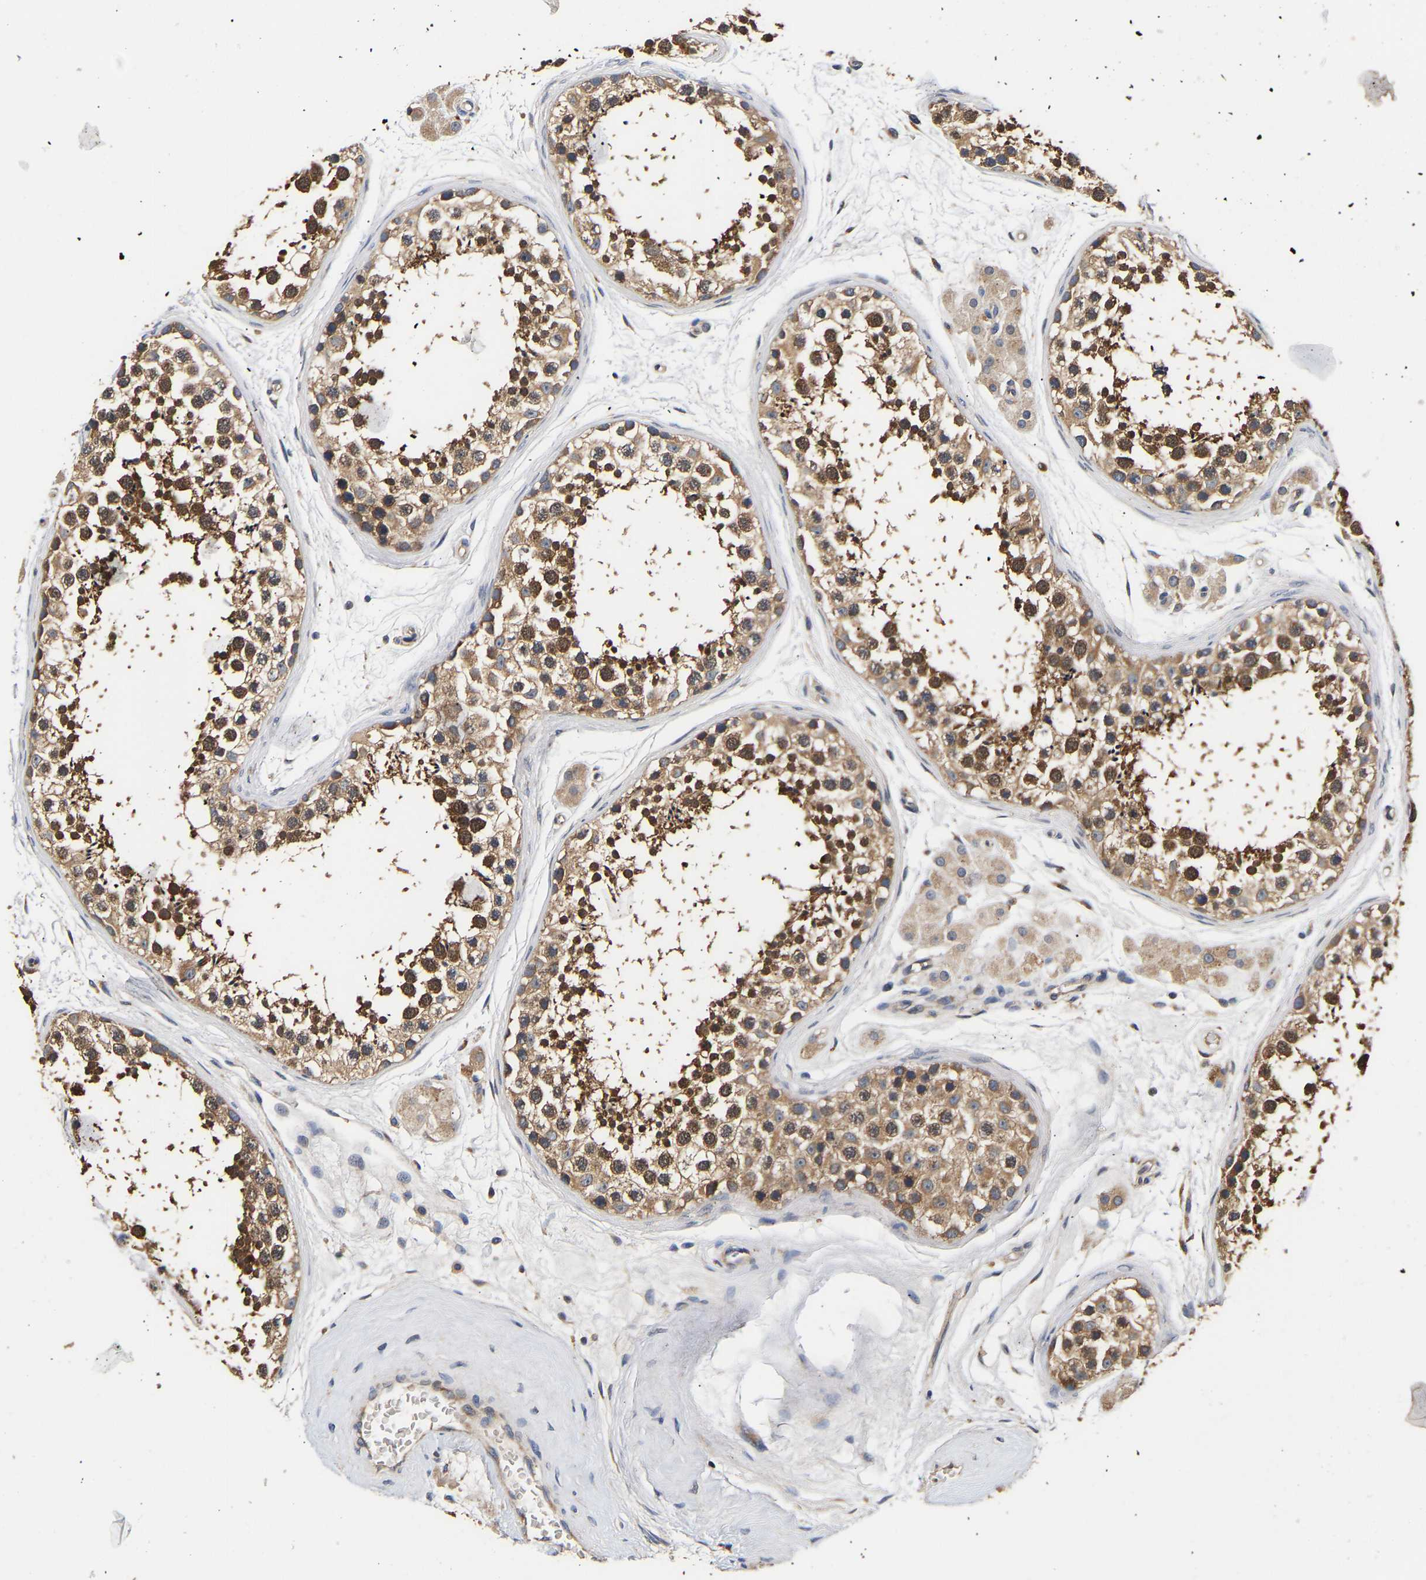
{"staining": {"intensity": "moderate", "quantity": ">75%", "location": "cytoplasmic/membranous"}, "tissue": "testis", "cell_type": "Cells in seminiferous ducts", "image_type": "normal", "snomed": [{"axis": "morphology", "description": "Normal tissue, NOS"}, {"axis": "topography", "description": "Testis"}], "caption": "Protein analysis of unremarkable testis exhibits moderate cytoplasmic/membranous staining in about >75% of cells in seminiferous ducts. (DAB (3,3'-diaminobenzidine) = brown stain, brightfield microscopy at high magnification).", "gene": "LRBA", "patient": {"sex": "male", "age": 56}}